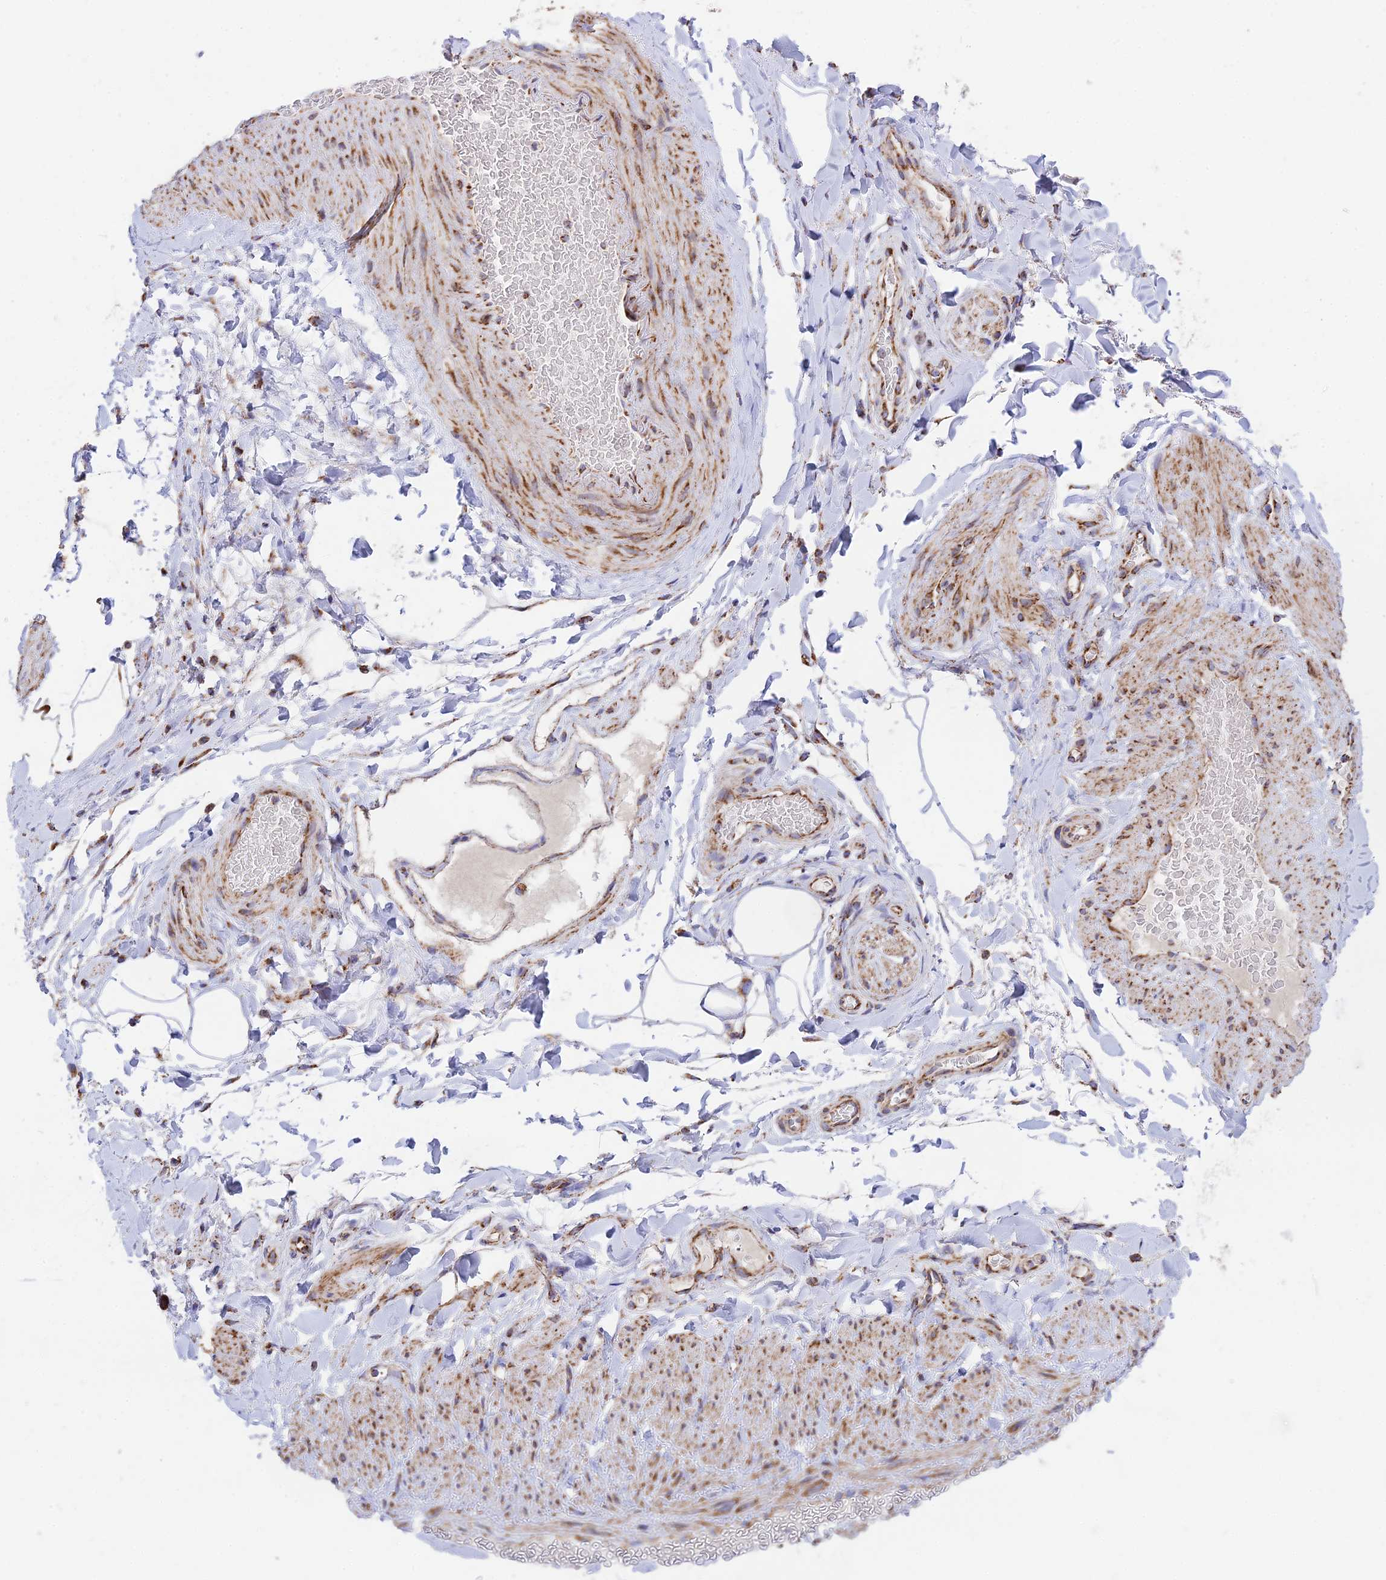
{"staining": {"intensity": "strong", "quantity": ">75%", "location": "cytoplasmic/membranous"}, "tissue": "adipose tissue", "cell_type": "Adipocytes", "image_type": "normal", "snomed": [{"axis": "morphology", "description": "Normal tissue, NOS"}, {"axis": "topography", "description": "Soft tissue"}, {"axis": "topography", "description": "Vascular tissue"}], "caption": "Protein analysis of normal adipose tissue displays strong cytoplasmic/membranous positivity in approximately >75% of adipocytes.", "gene": "CHCHD3", "patient": {"sex": "male", "age": 54}}